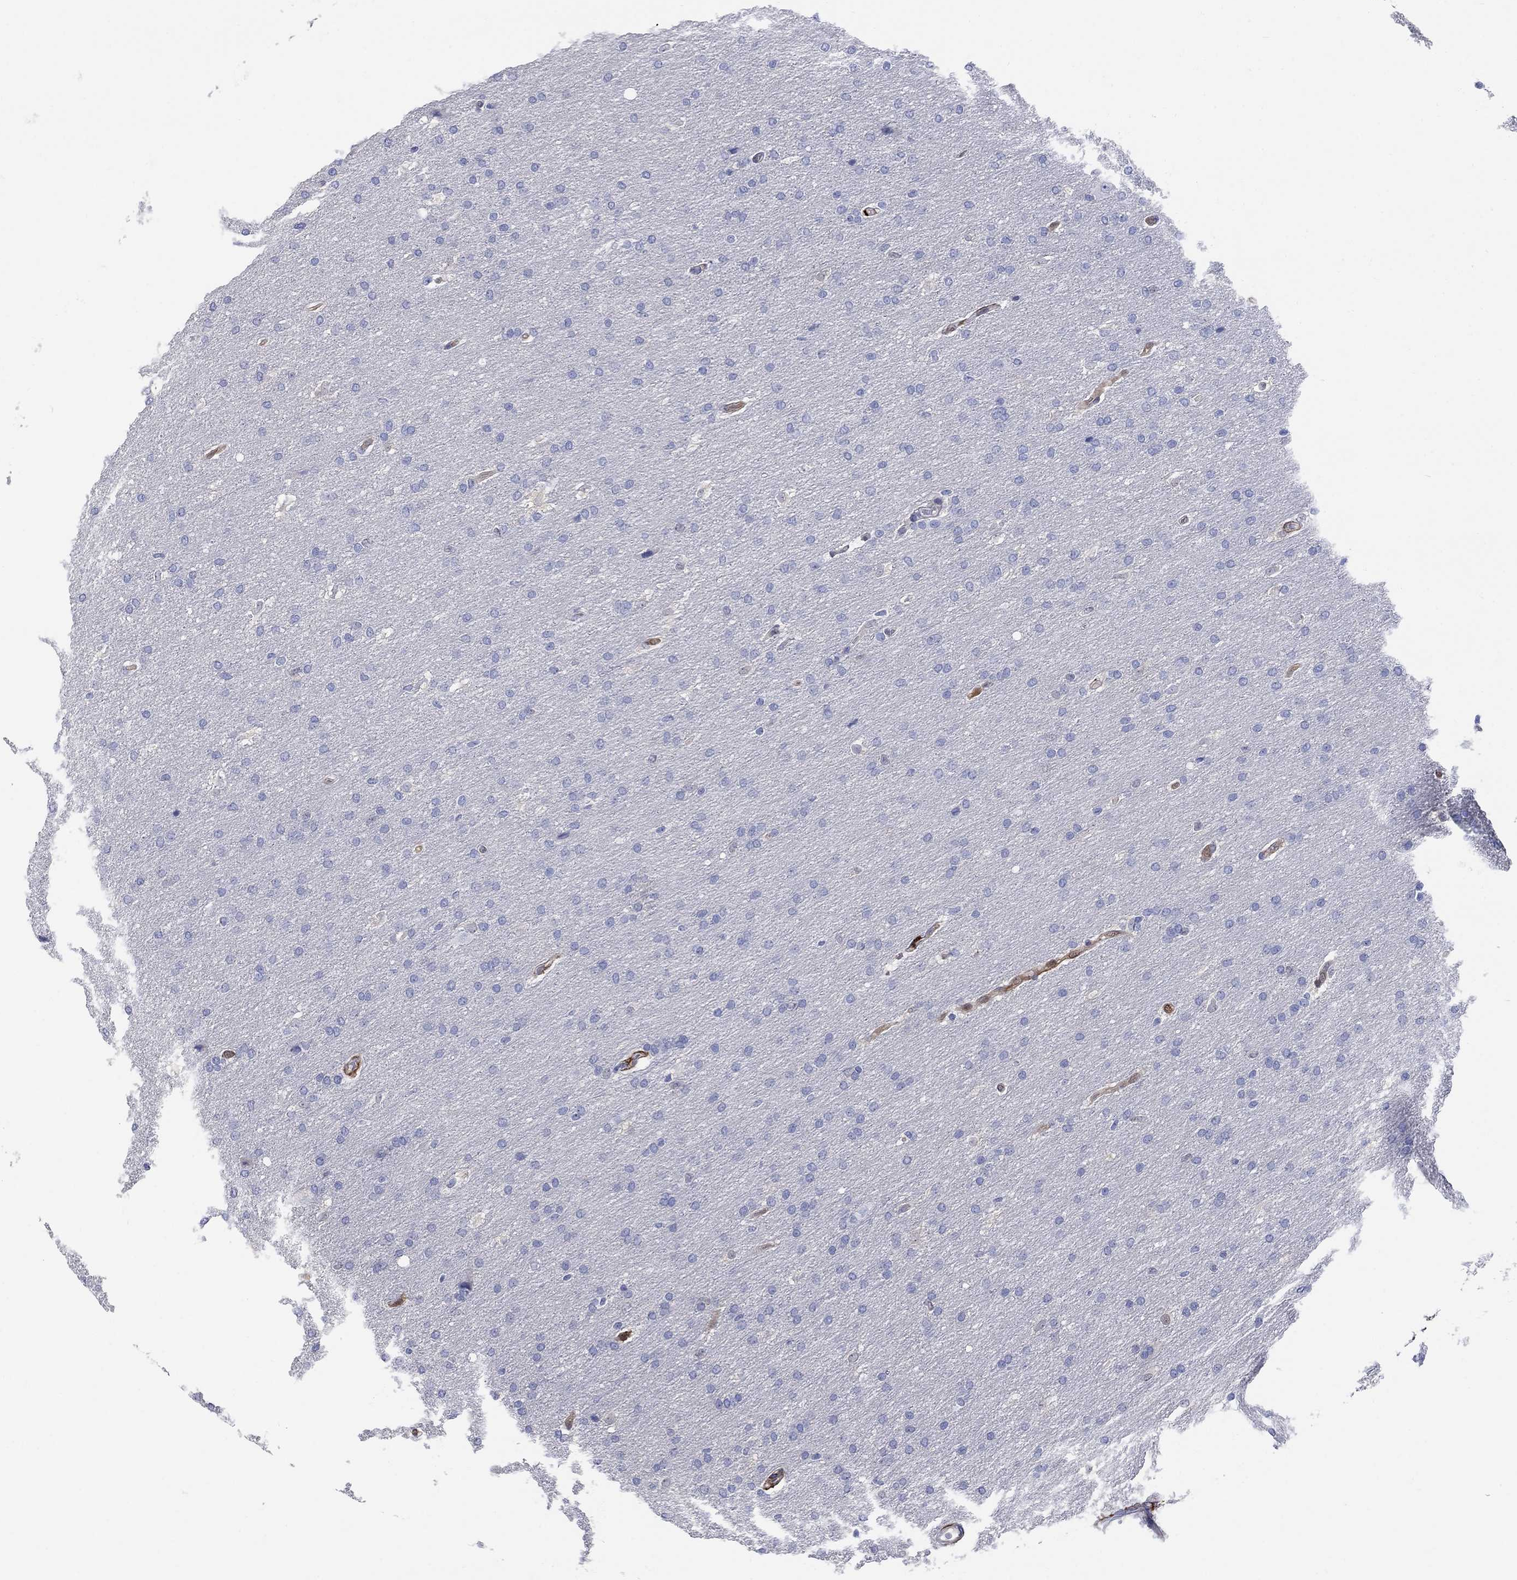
{"staining": {"intensity": "negative", "quantity": "none", "location": "none"}, "tissue": "glioma", "cell_type": "Tumor cells", "image_type": "cancer", "snomed": [{"axis": "morphology", "description": "Glioma, malignant, Low grade"}, {"axis": "topography", "description": "Brain"}], "caption": "This is a histopathology image of IHC staining of glioma, which shows no expression in tumor cells. (DAB (3,3'-diaminobenzidine) immunohistochemistry (IHC) with hematoxylin counter stain).", "gene": "AKR1C2", "patient": {"sex": "female", "age": 37}}